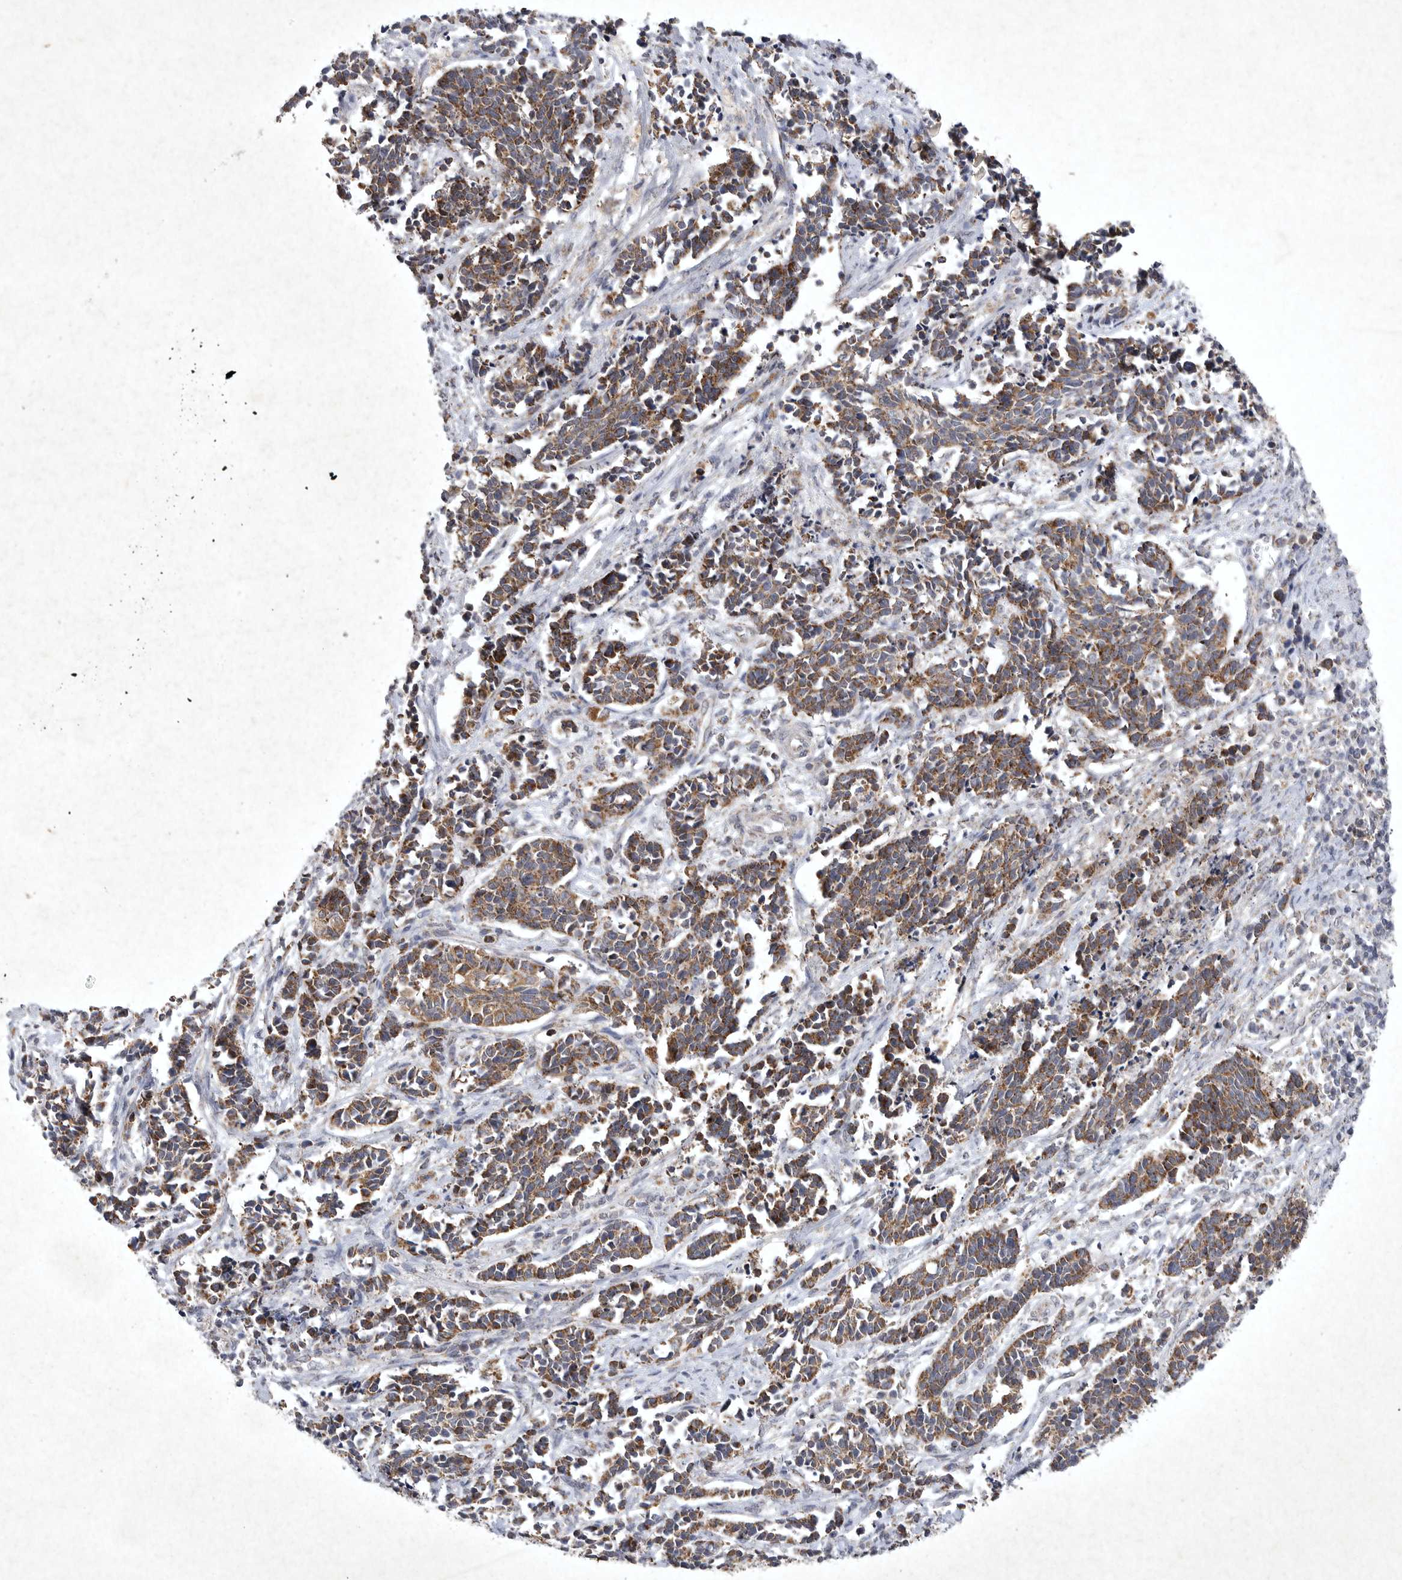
{"staining": {"intensity": "moderate", "quantity": ">75%", "location": "cytoplasmic/membranous"}, "tissue": "cervical cancer", "cell_type": "Tumor cells", "image_type": "cancer", "snomed": [{"axis": "morphology", "description": "Normal tissue, NOS"}, {"axis": "morphology", "description": "Squamous cell carcinoma, NOS"}, {"axis": "topography", "description": "Cervix"}], "caption": "This photomicrograph shows squamous cell carcinoma (cervical) stained with immunohistochemistry to label a protein in brown. The cytoplasmic/membranous of tumor cells show moderate positivity for the protein. Nuclei are counter-stained blue.", "gene": "DDR1", "patient": {"sex": "female", "age": 35}}